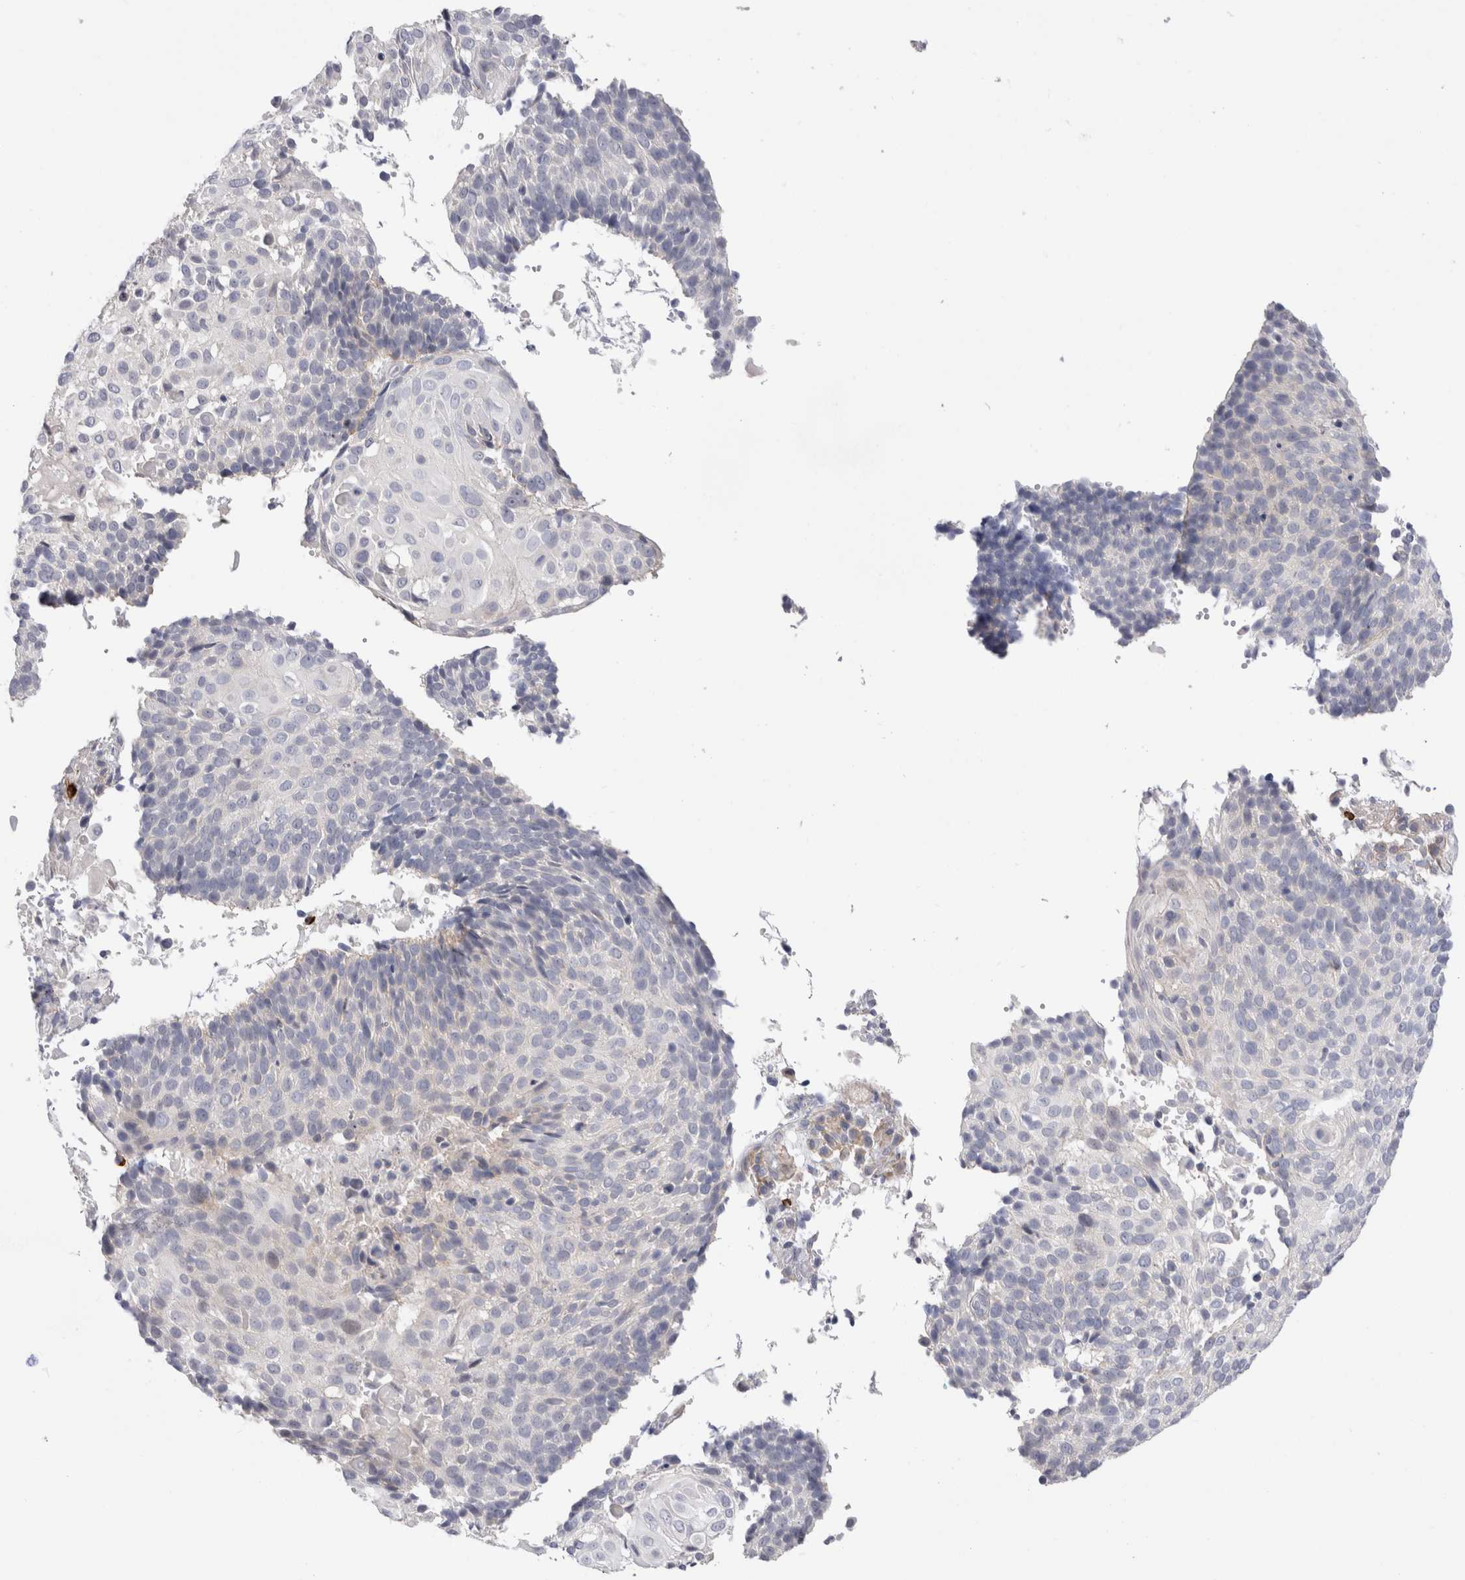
{"staining": {"intensity": "negative", "quantity": "none", "location": "none"}, "tissue": "cervical cancer", "cell_type": "Tumor cells", "image_type": "cancer", "snomed": [{"axis": "morphology", "description": "Squamous cell carcinoma, NOS"}, {"axis": "topography", "description": "Cervix"}], "caption": "This photomicrograph is of cervical cancer (squamous cell carcinoma) stained with IHC to label a protein in brown with the nuclei are counter-stained blue. There is no expression in tumor cells.", "gene": "SPINK2", "patient": {"sex": "female", "age": 74}}